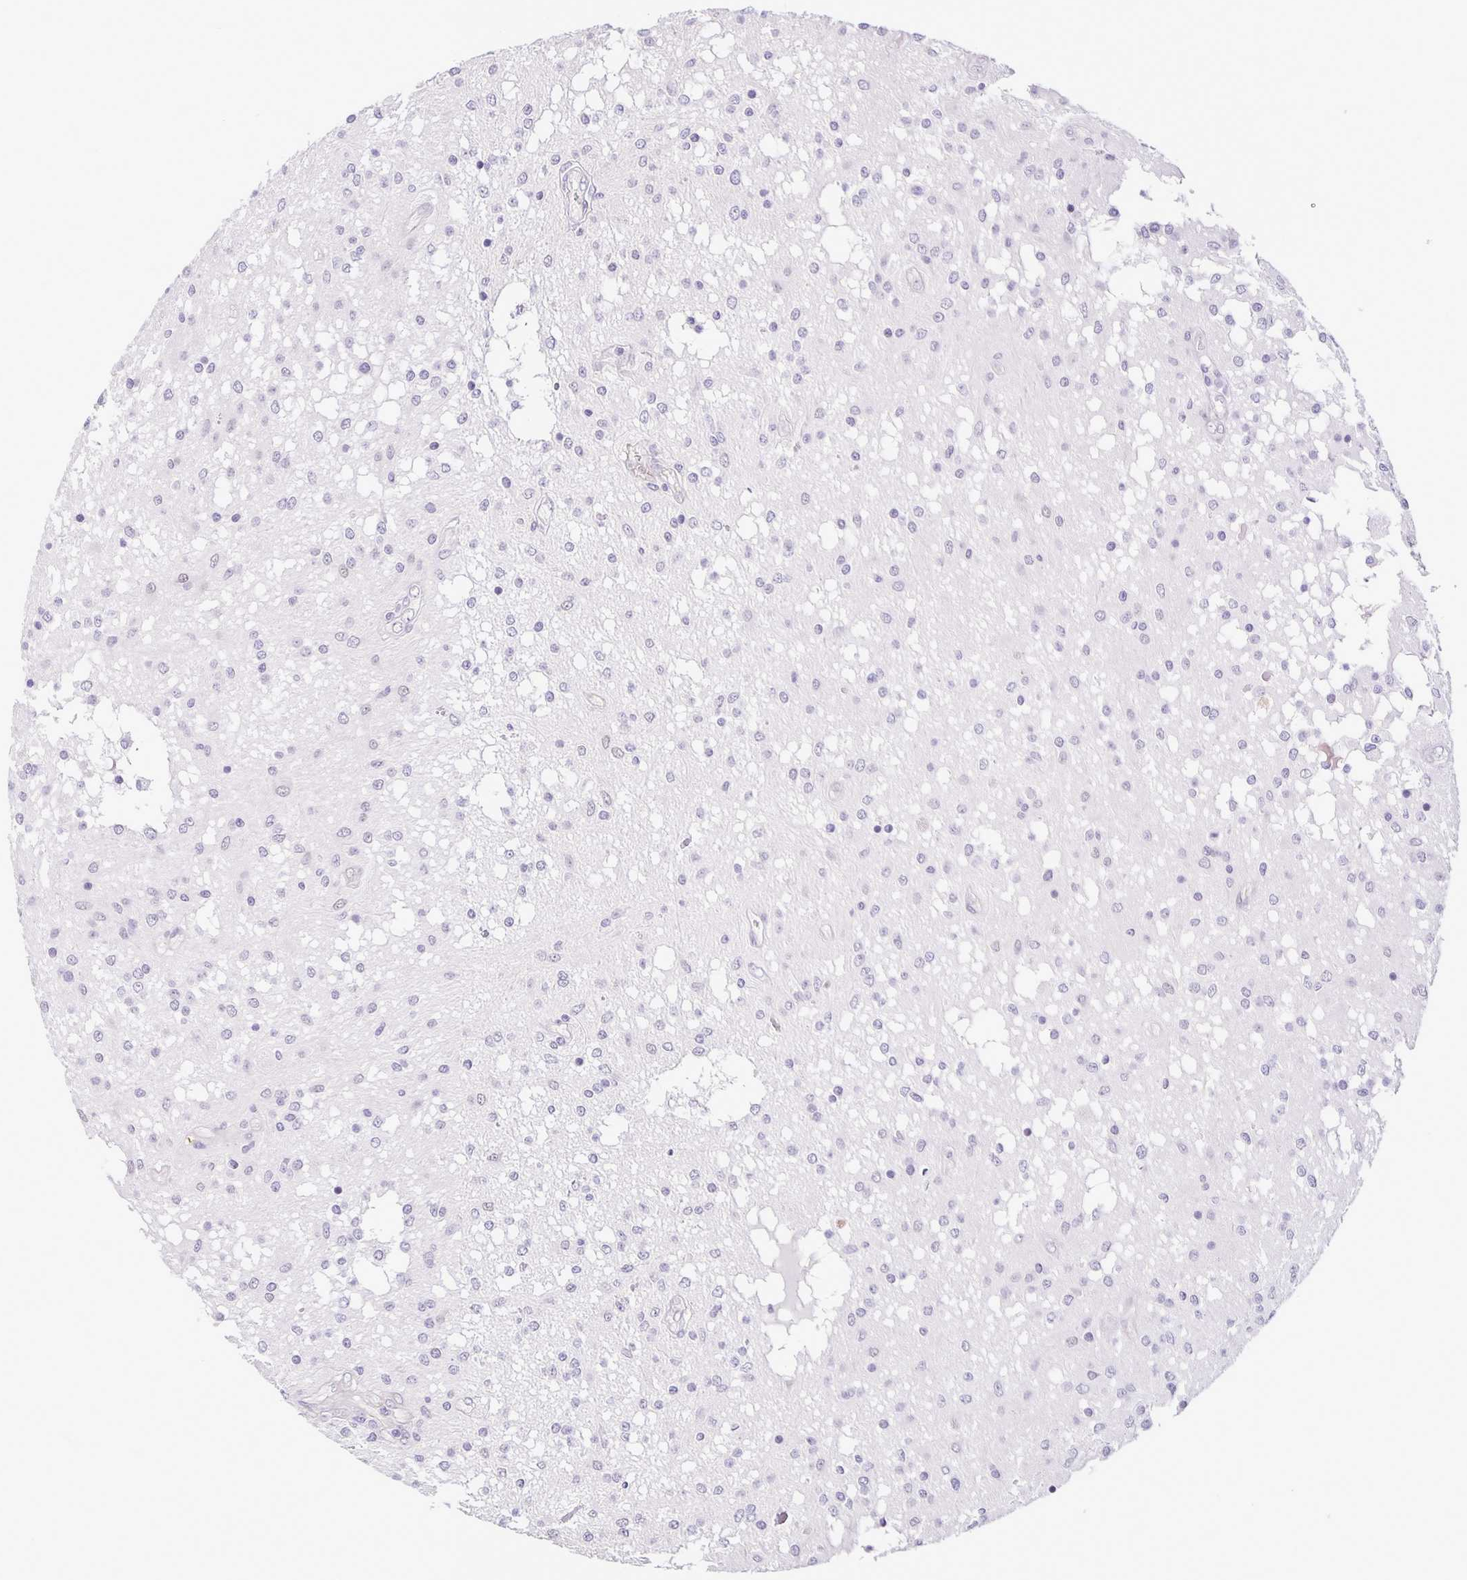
{"staining": {"intensity": "negative", "quantity": "none", "location": "none"}, "tissue": "glioma", "cell_type": "Tumor cells", "image_type": "cancer", "snomed": [{"axis": "morphology", "description": "Glioma, malignant, Low grade"}, {"axis": "topography", "description": "Cerebellum"}], "caption": "The histopathology image shows no significant staining in tumor cells of glioma. (DAB immunohistochemistry visualized using brightfield microscopy, high magnification).", "gene": "FOSL2", "patient": {"sex": "female", "age": 14}}